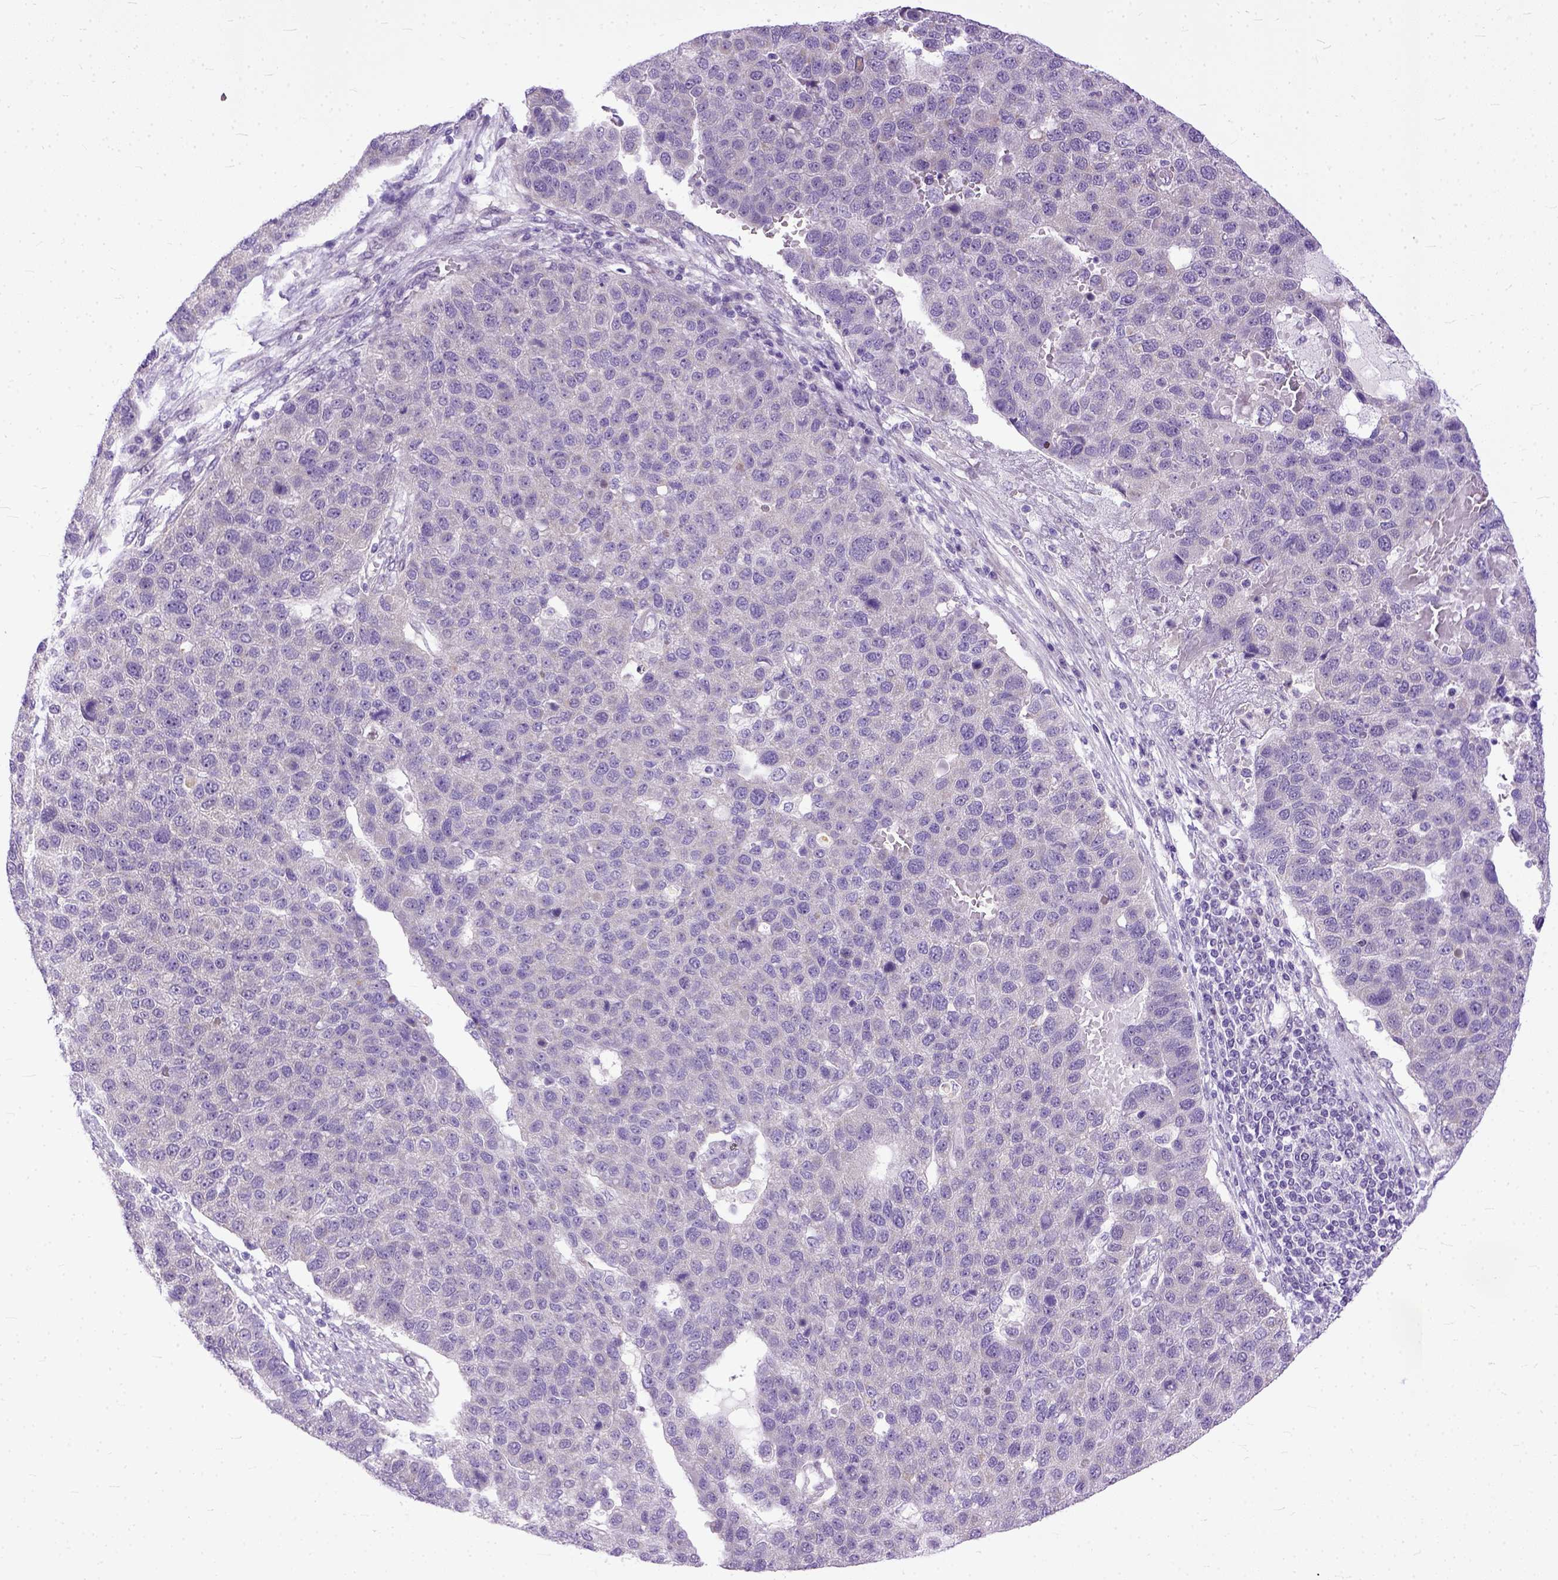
{"staining": {"intensity": "negative", "quantity": "none", "location": "none"}, "tissue": "pancreatic cancer", "cell_type": "Tumor cells", "image_type": "cancer", "snomed": [{"axis": "morphology", "description": "Adenocarcinoma, NOS"}, {"axis": "topography", "description": "Pancreas"}], "caption": "Histopathology image shows no protein expression in tumor cells of adenocarcinoma (pancreatic) tissue. Nuclei are stained in blue.", "gene": "TCEAL7", "patient": {"sex": "female", "age": 61}}